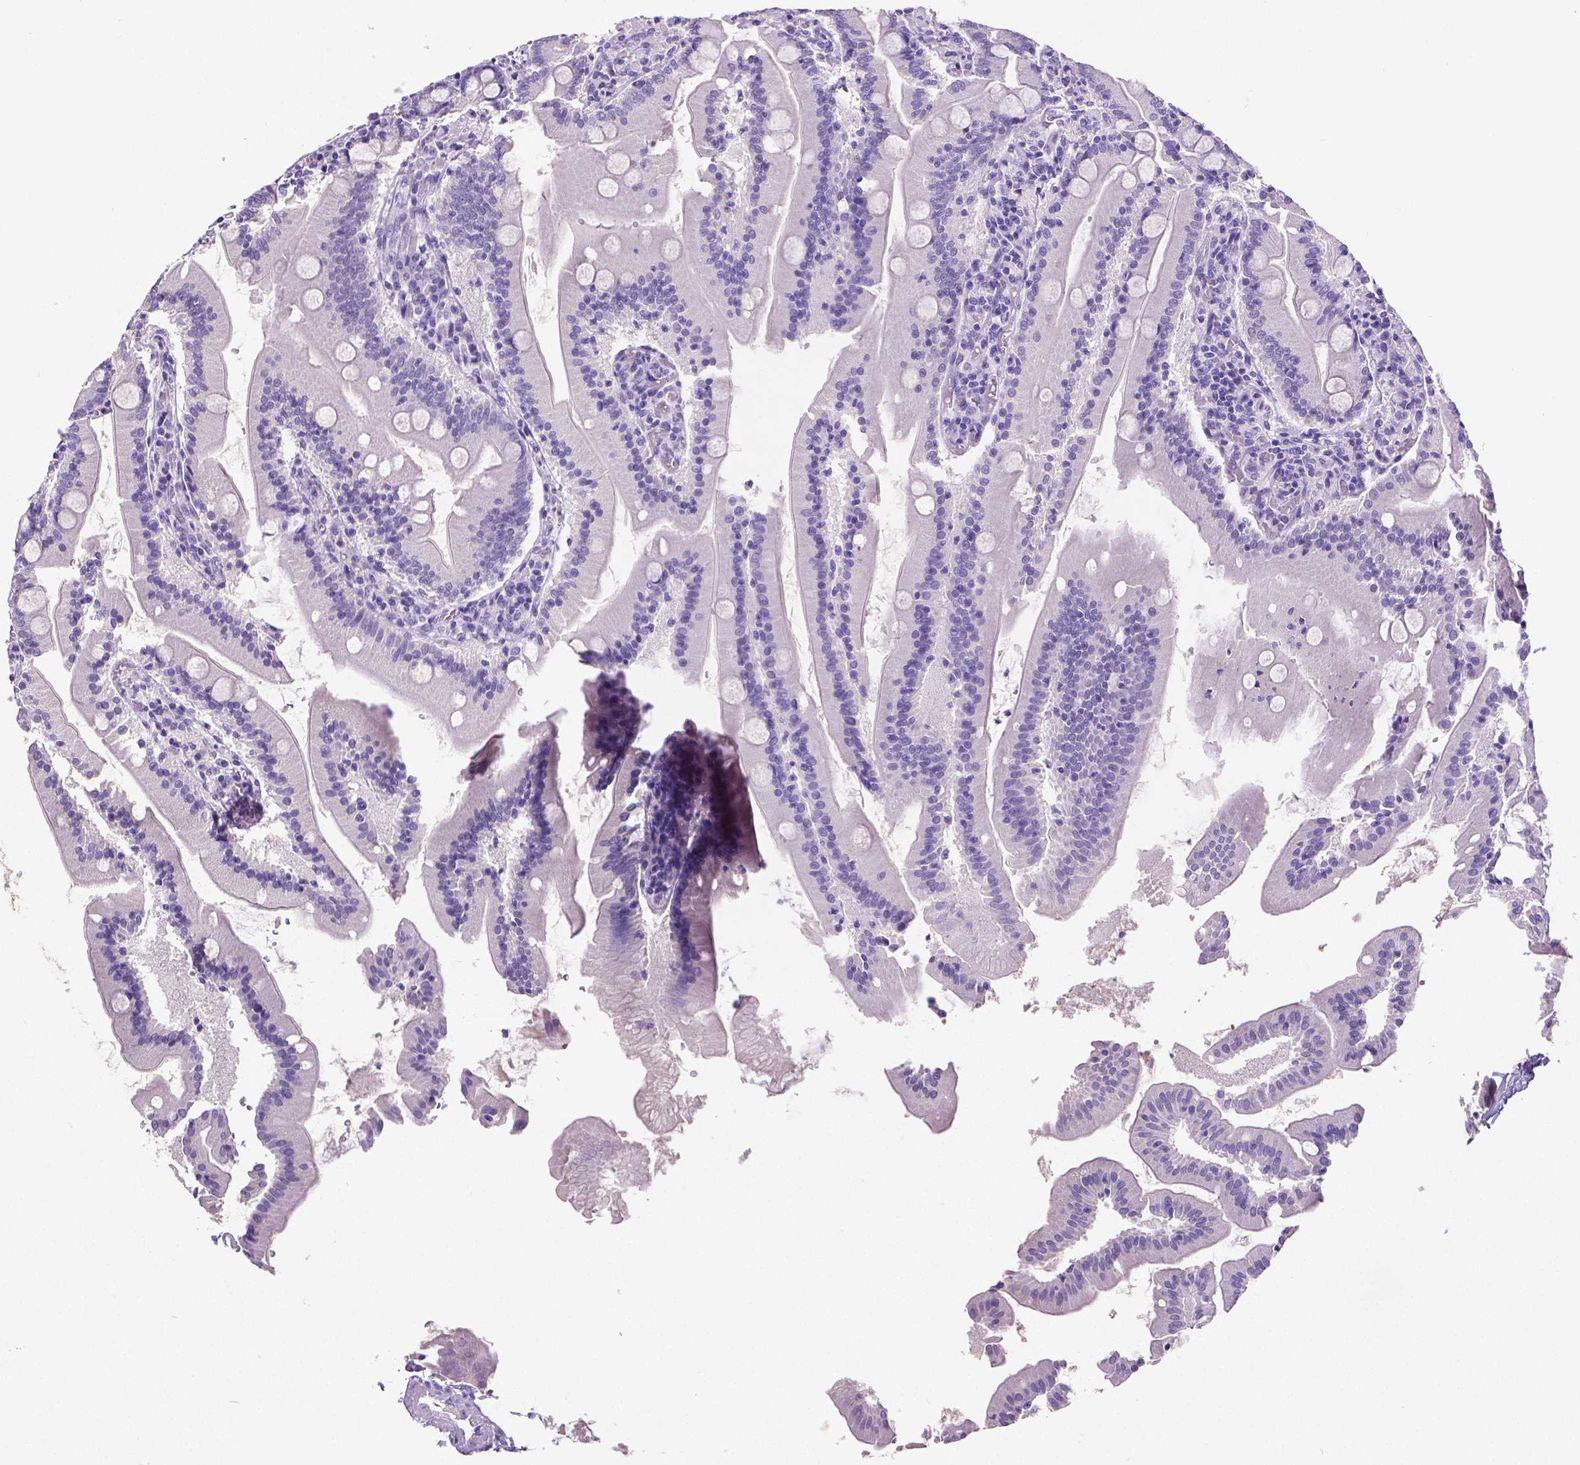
{"staining": {"intensity": "weak", "quantity": "25%-75%", "location": "nuclear"}, "tissue": "small intestine", "cell_type": "Glandular cells", "image_type": "normal", "snomed": [{"axis": "morphology", "description": "Normal tissue, NOS"}, {"axis": "topography", "description": "Small intestine"}], "caption": "High-power microscopy captured an immunohistochemistry photomicrograph of normal small intestine, revealing weak nuclear positivity in approximately 25%-75% of glandular cells. Immunohistochemistry stains the protein of interest in brown and the nuclei are stained blue.", "gene": "SATB2", "patient": {"sex": "male", "age": 37}}